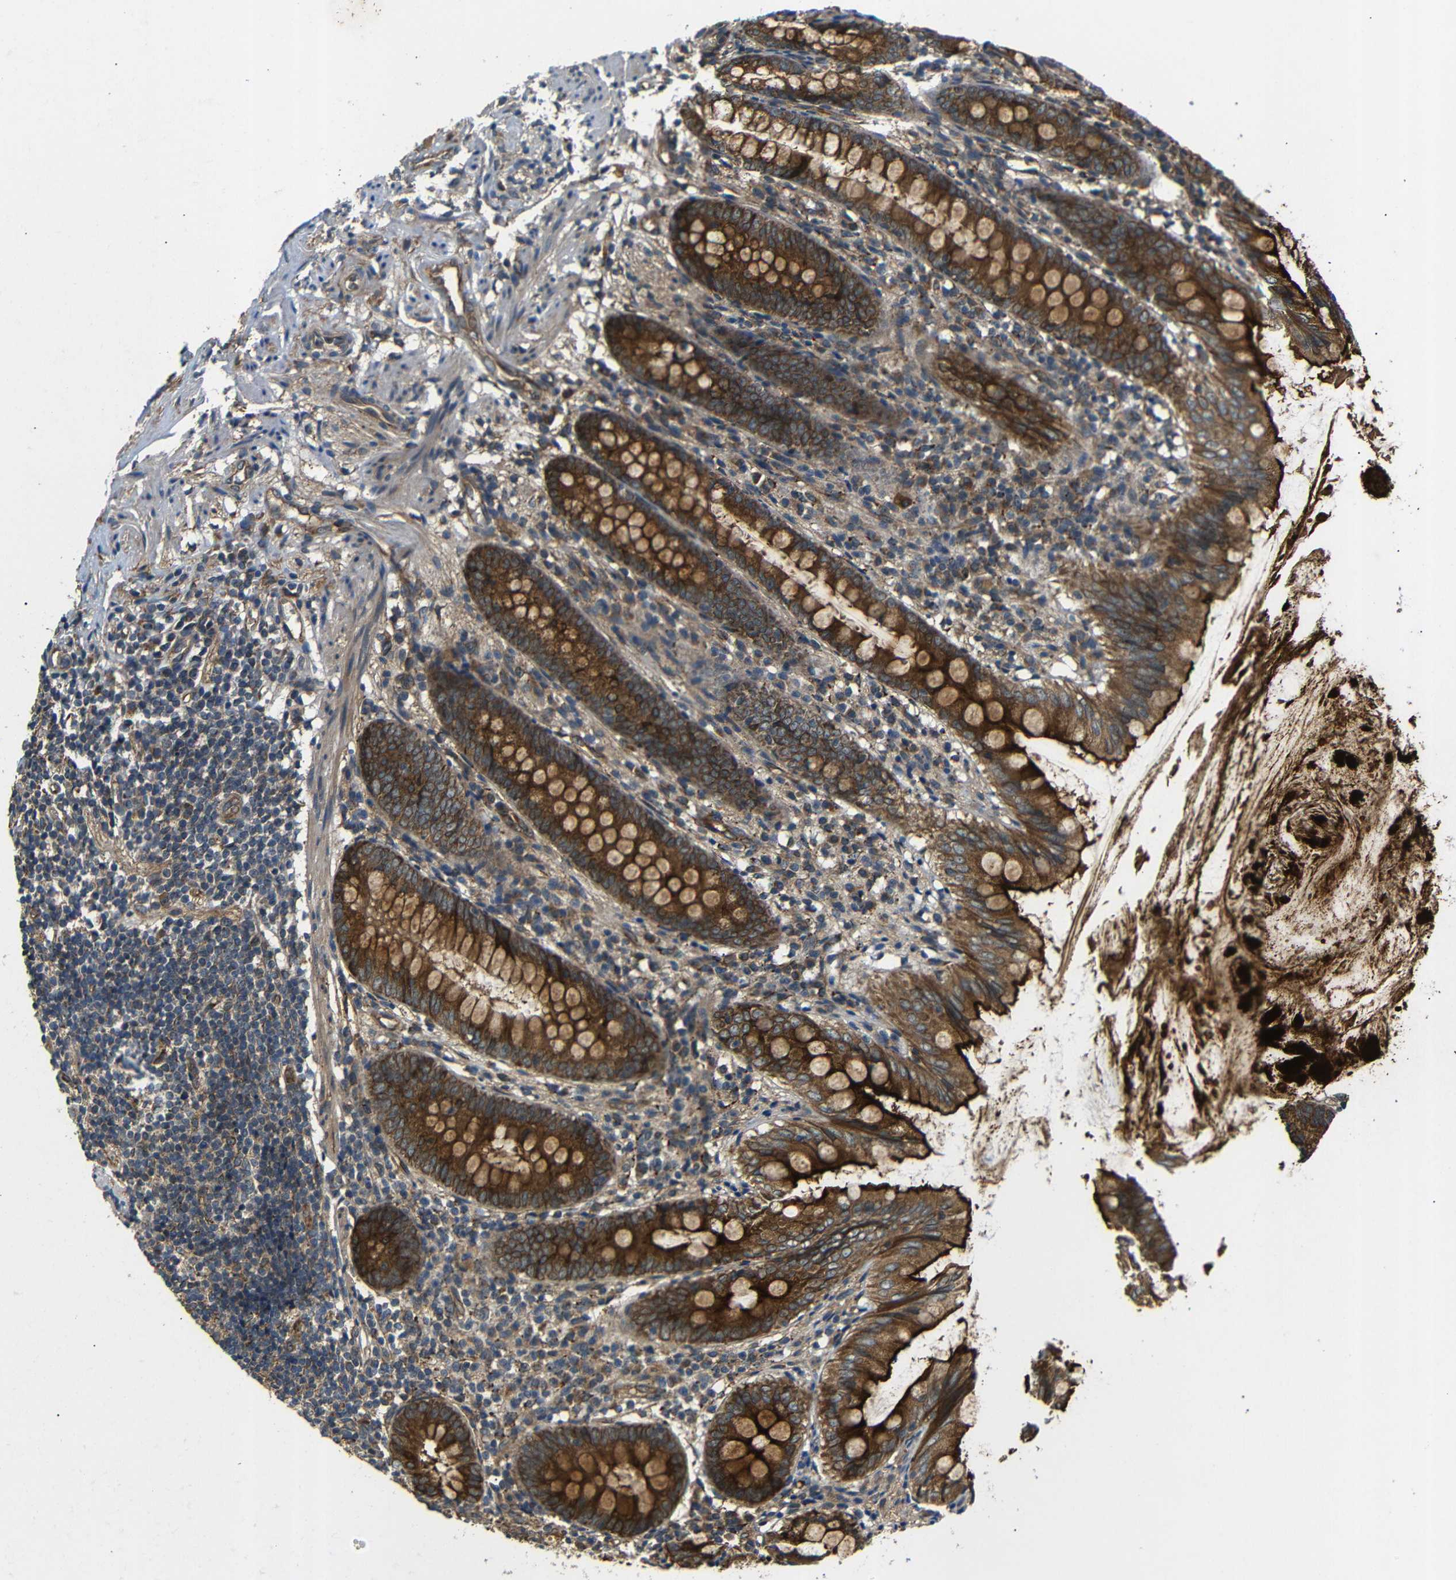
{"staining": {"intensity": "strong", "quantity": ">75%", "location": "cytoplasmic/membranous"}, "tissue": "appendix", "cell_type": "Glandular cells", "image_type": "normal", "snomed": [{"axis": "morphology", "description": "Normal tissue, NOS"}, {"axis": "topography", "description": "Appendix"}], "caption": "This is an image of IHC staining of normal appendix, which shows strong staining in the cytoplasmic/membranous of glandular cells.", "gene": "TRPC1", "patient": {"sex": "female", "age": 77}}